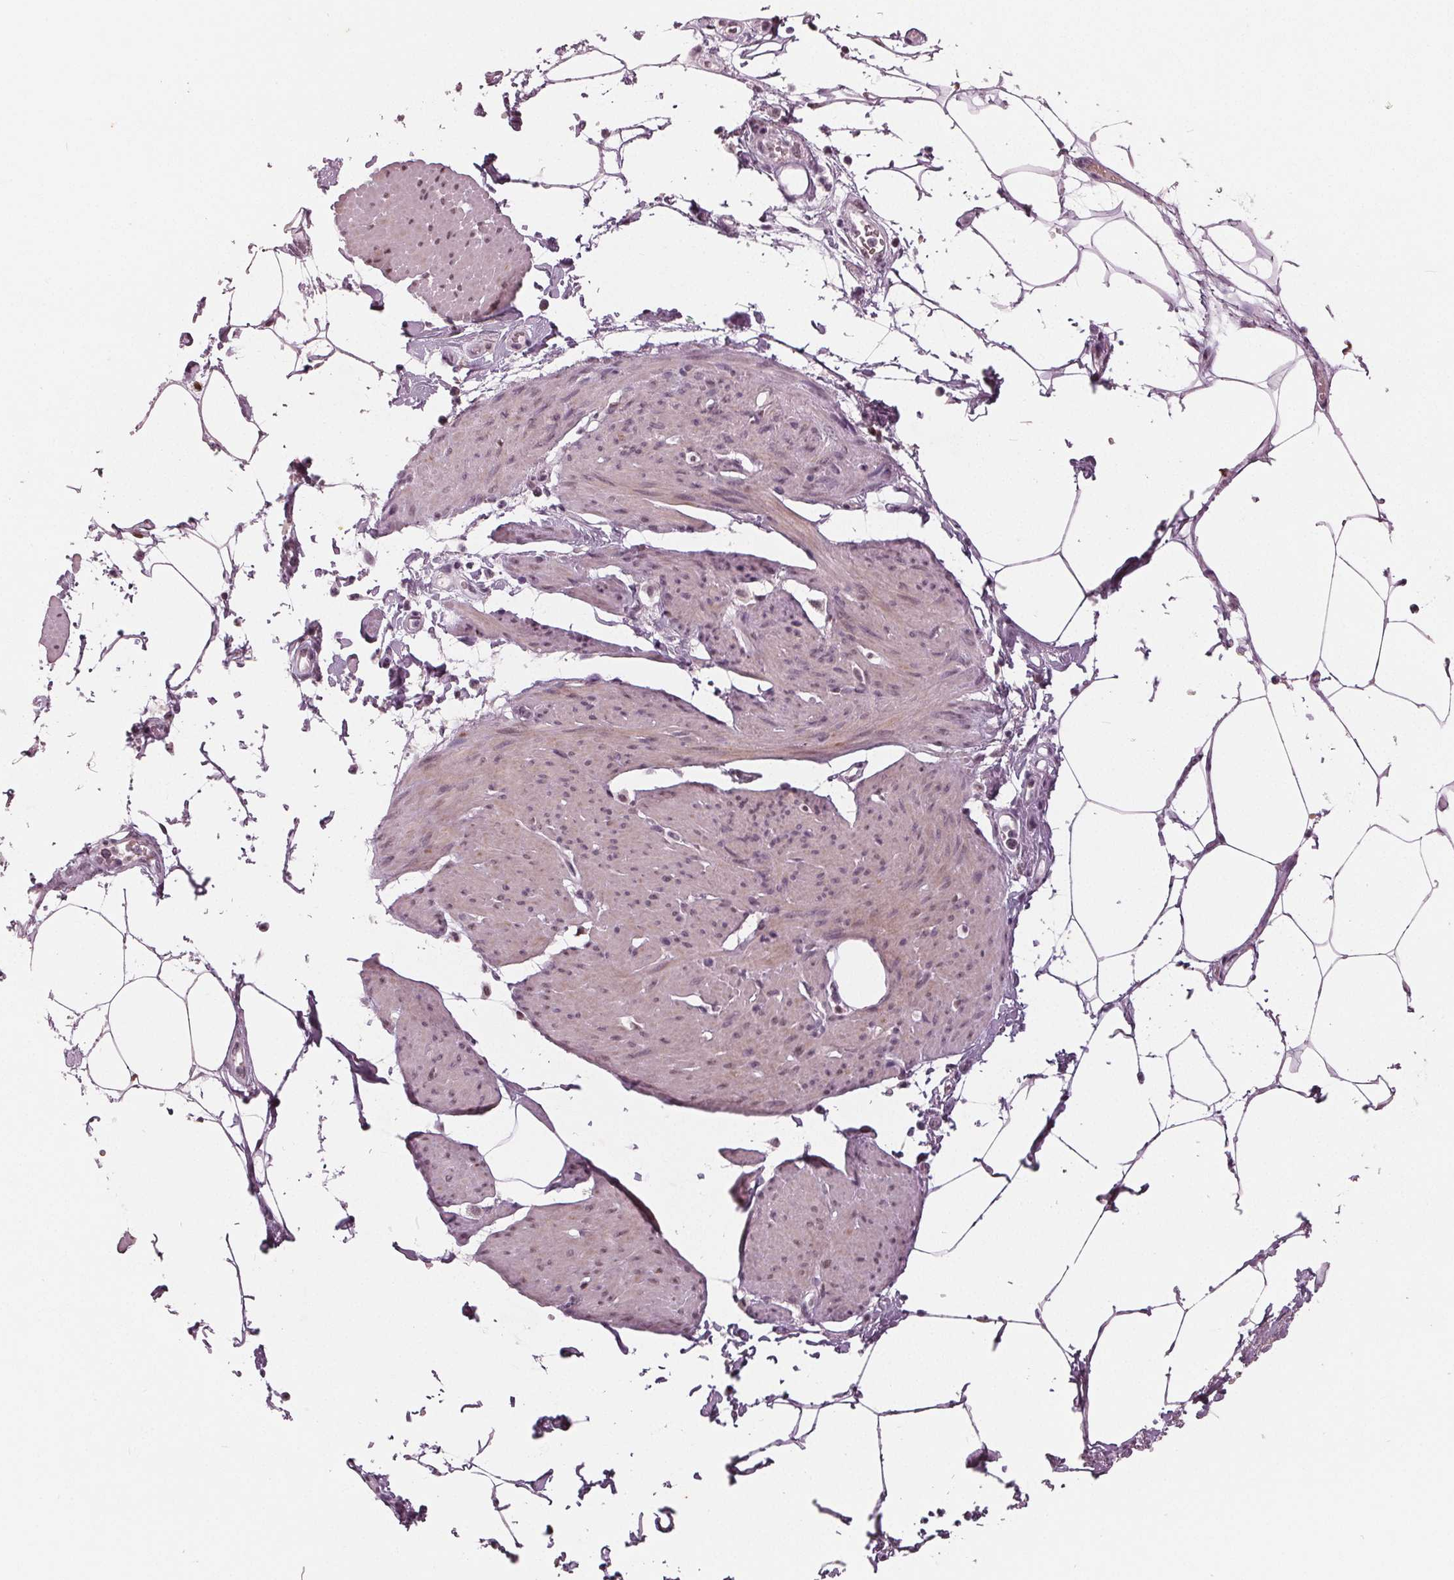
{"staining": {"intensity": "weak", "quantity": "<25%", "location": "nuclear"}, "tissue": "smooth muscle", "cell_type": "Smooth muscle cells", "image_type": "normal", "snomed": [{"axis": "morphology", "description": "Normal tissue, NOS"}, {"axis": "topography", "description": "Adipose tissue"}, {"axis": "topography", "description": "Smooth muscle"}, {"axis": "topography", "description": "Peripheral nerve tissue"}], "caption": "DAB (3,3'-diaminobenzidine) immunohistochemical staining of unremarkable human smooth muscle exhibits no significant expression in smooth muscle cells.", "gene": "DNMT3L", "patient": {"sex": "male", "age": 83}}